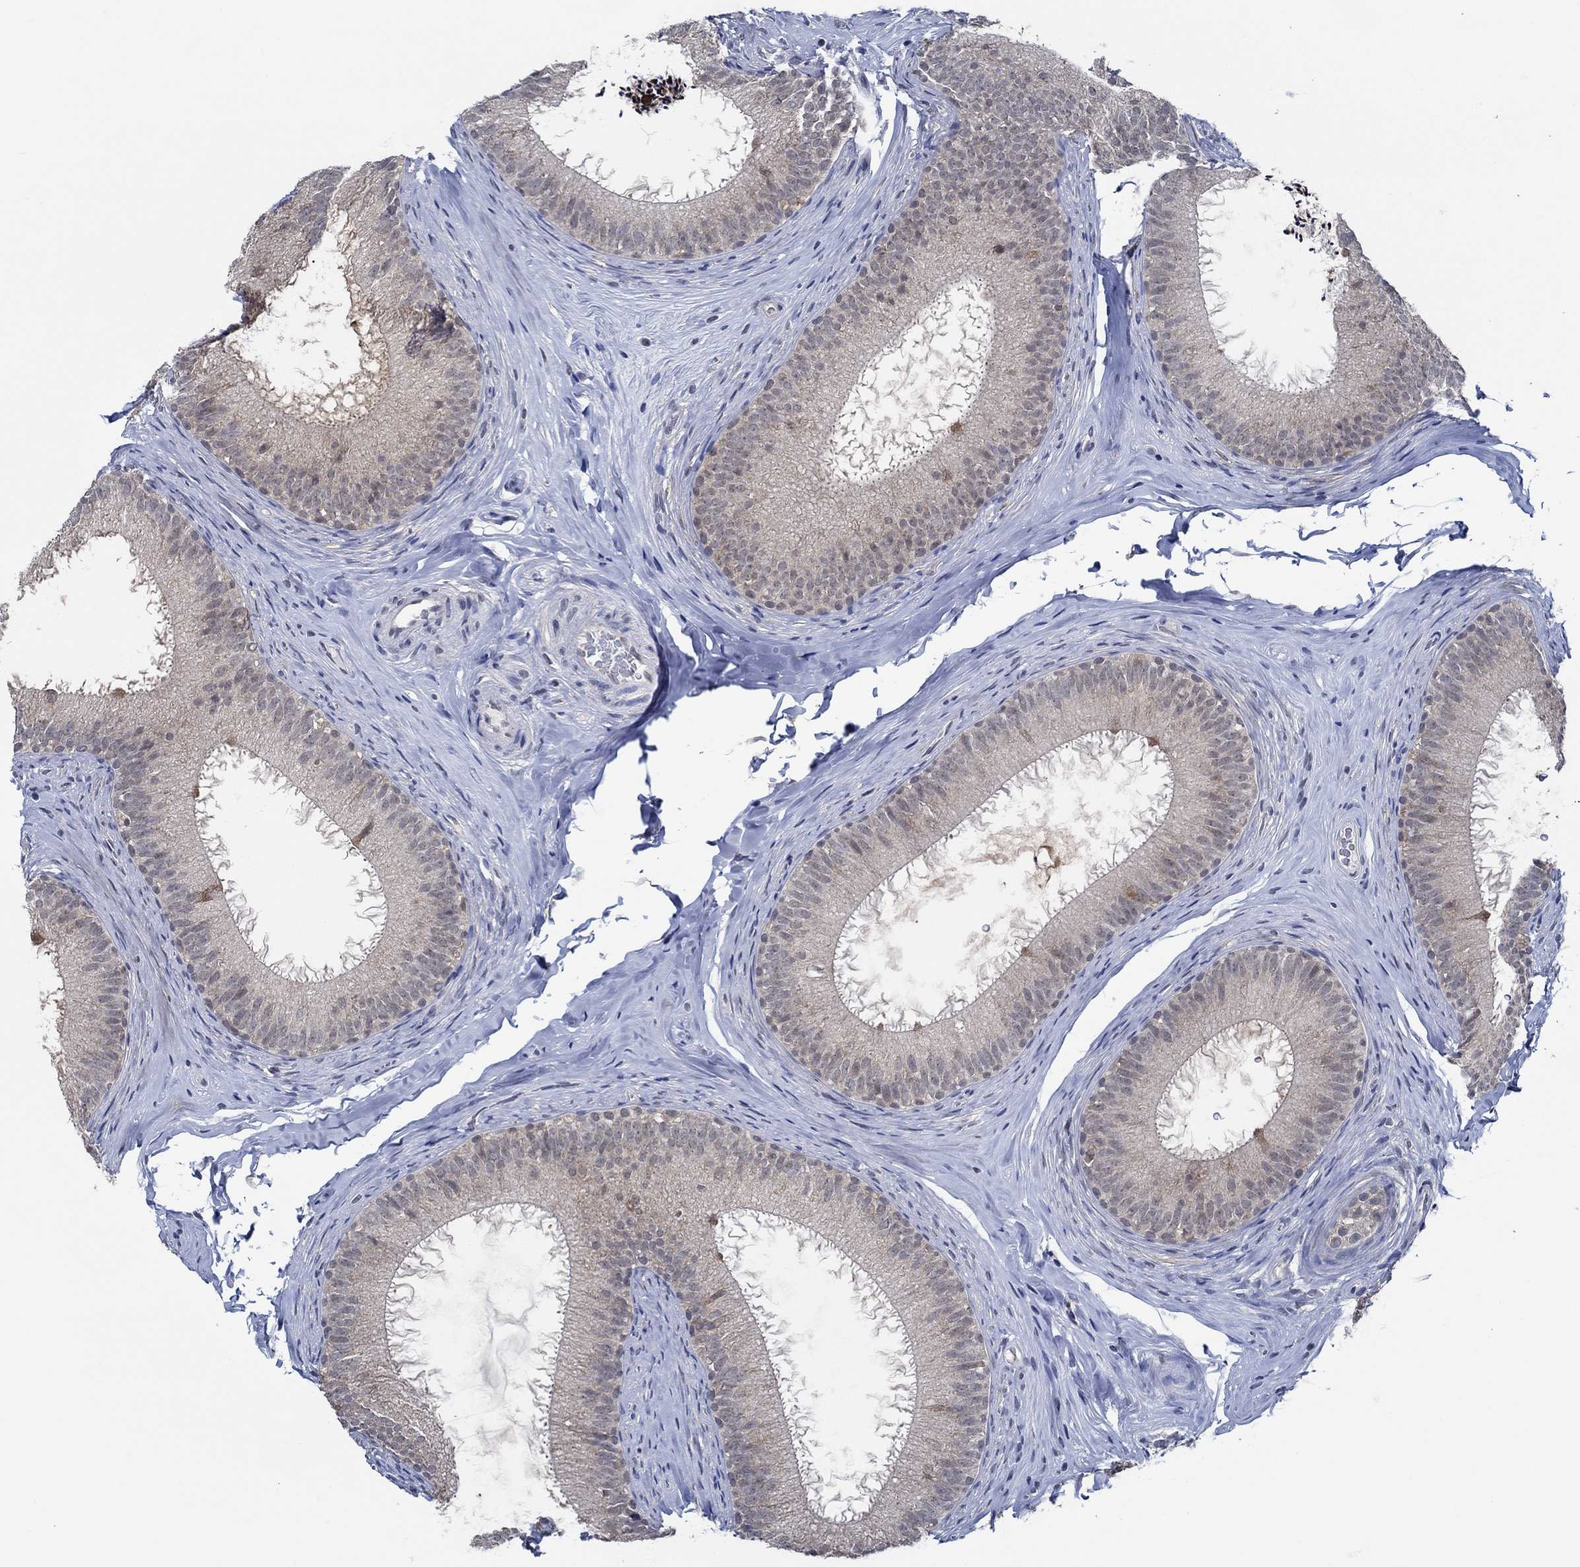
{"staining": {"intensity": "negative", "quantity": "none", "location": "none"}, "tissue": "epididymis", "cell_type": "Glandular cells", "image_type": "normal", "snomed": [{"axis": "morphology", "description": "Normal tissue, NOS"}, {"axis": "morphology", "description": "Carcinoma, Embryonal, NOS"}, {"axis": "topography", "description": "Testis"}, {"axis": "topography", "description": "Epididymis"}], "caption": "The IHC micrograph has no significant expression in glandular cells of epididymis. Nuclei are stained in blue.", "gene": "DACT1", "patient": {"sex": "male", "age": 24}}